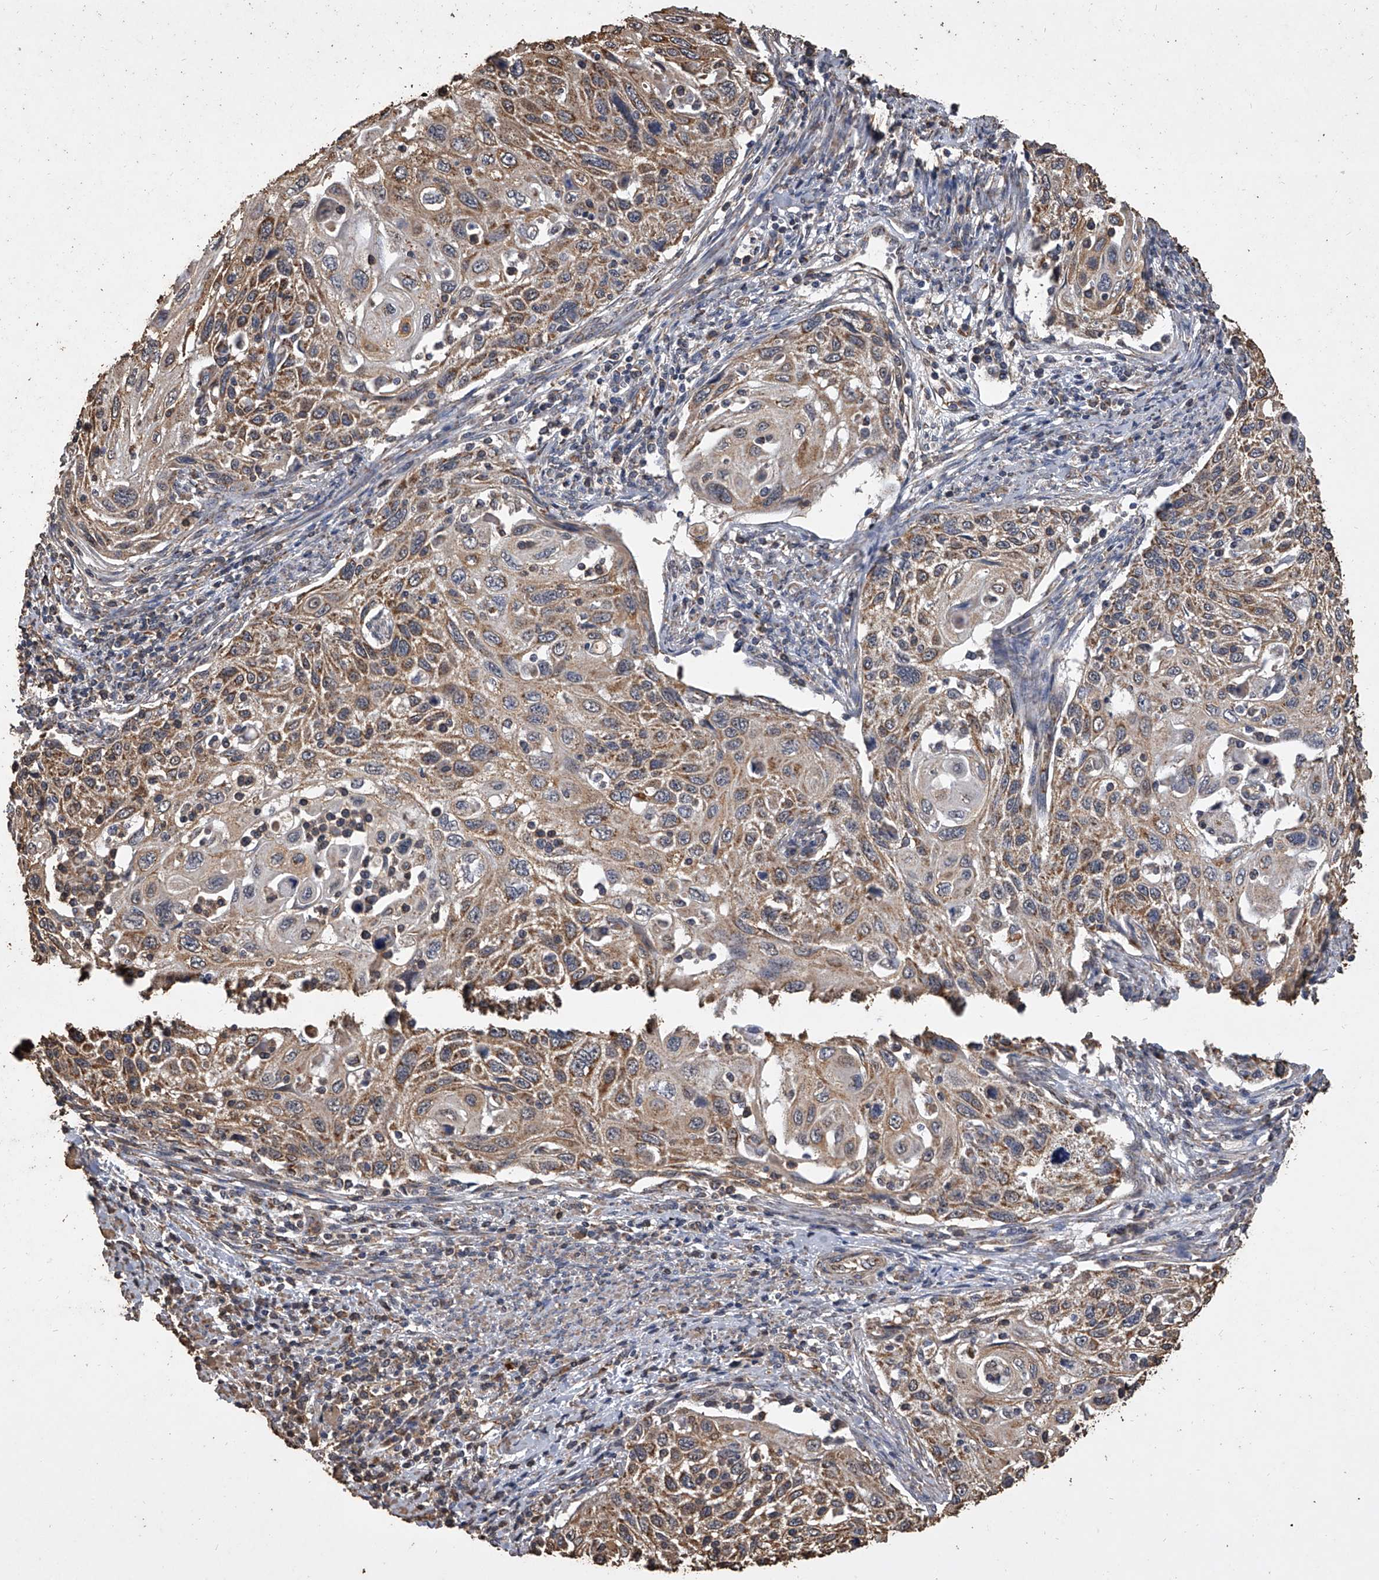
{"staining": {"intensity": "moderate", "quantity": ">75%", "location": "cytoplasmic/membranous"}, "tissue": "cervical cancer", "cell_type": "Tumor cells", "image_type": "cancer", "snomed": [{"axis": "morphology", "description": "Squamous cell carcinoma, NOS"}, {"axis": "topography", "description": "Cervix"}], "caption": "Immunohistochemical staining of cervical cancer (squamous cell carcinoma) demonstrates medium levels of moderate cytoplasmic/membranous protein positivity in about >75% of tumor cells.", "gene": "MRPL28", "patient": {"sex": "female", "age": 70}}